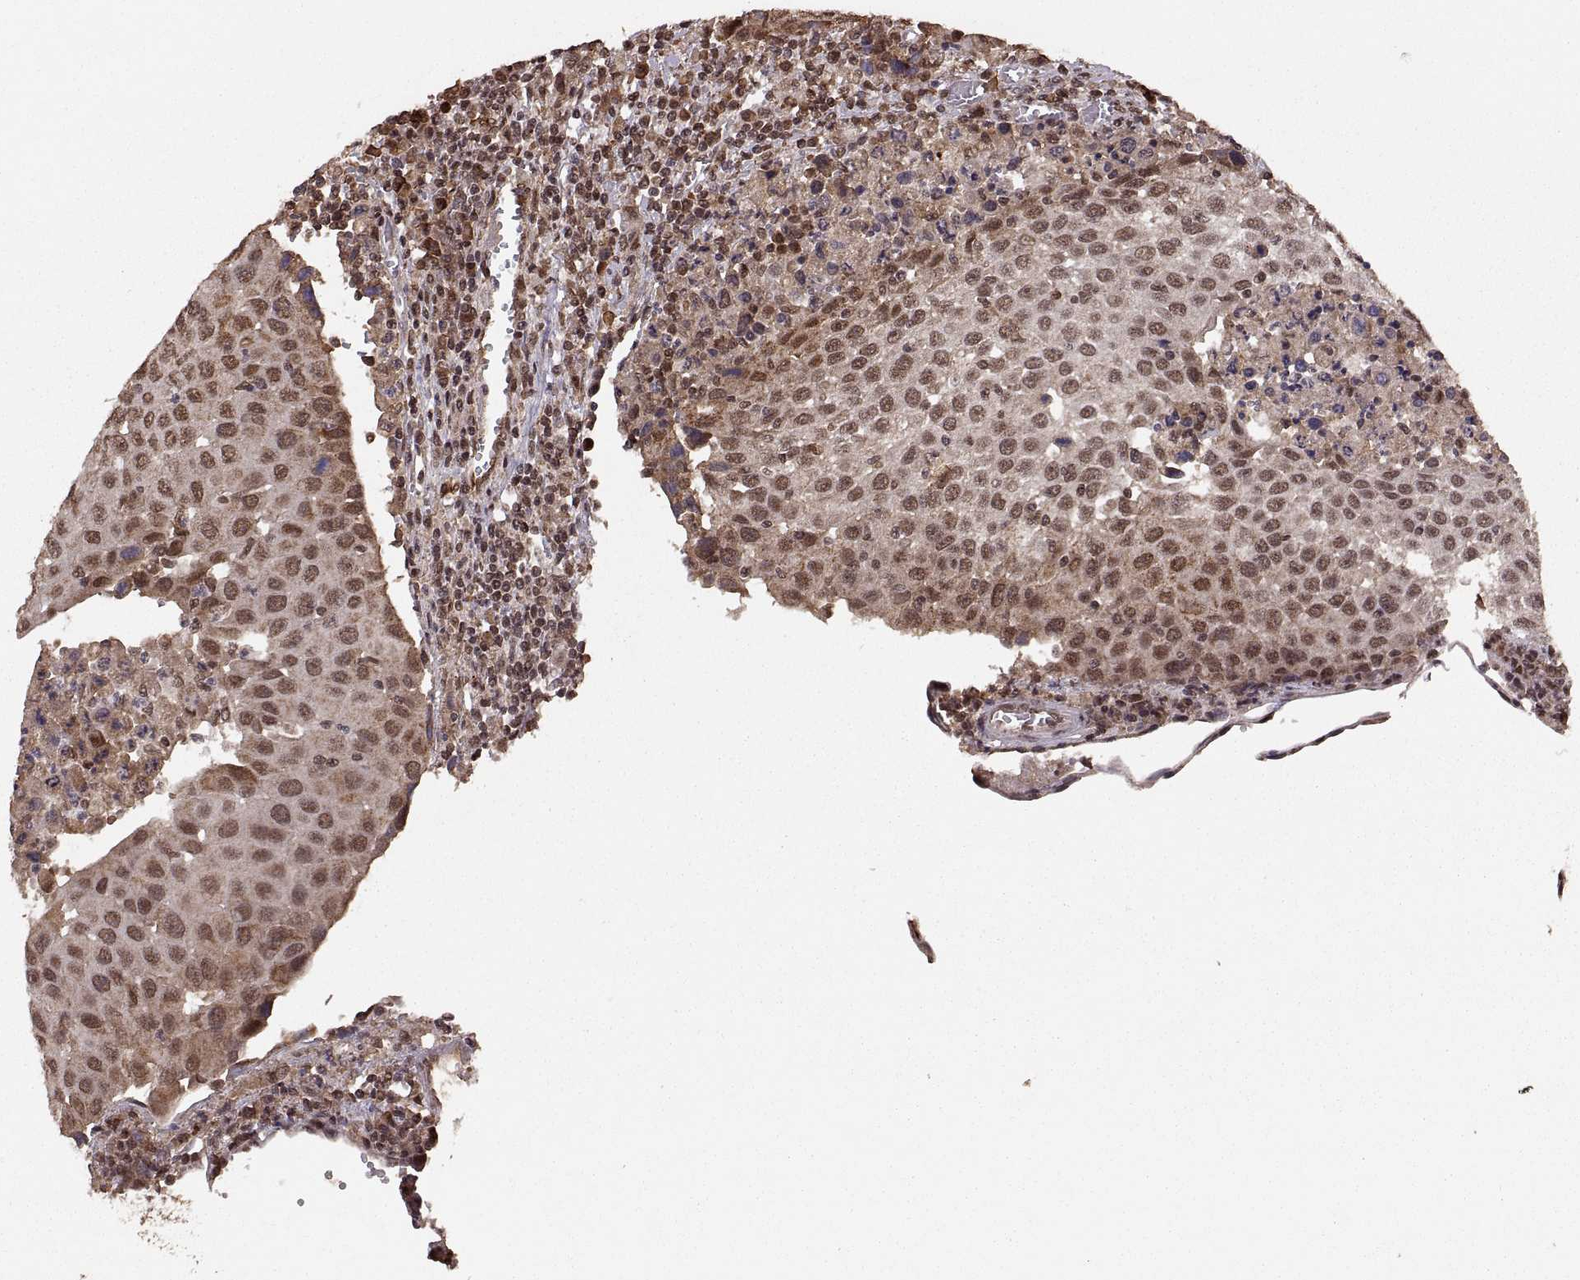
{"staining": {"intensity": "moderate", "quantity": ">75%", "location": "cytoplasmic/membranous,nuclear"}, "tissue": "urothelial cancer", "cell_type": "Tumor cells", "image_type": "cancer", "snomed": [{"axis": "morphology", "description": "Urothelial carcinoma, High grade"}, {"axis": "topography", "description": "Urinary bladder"}], "caption": "Brown immunohistochemical staining in human urothelial cancer exhibits moderate cytoplasmic/membranous and nuclear positivity in about >75% of tumor cells.", "gene": "RFT1", "patient": {"sex": "female", "age": 85}}